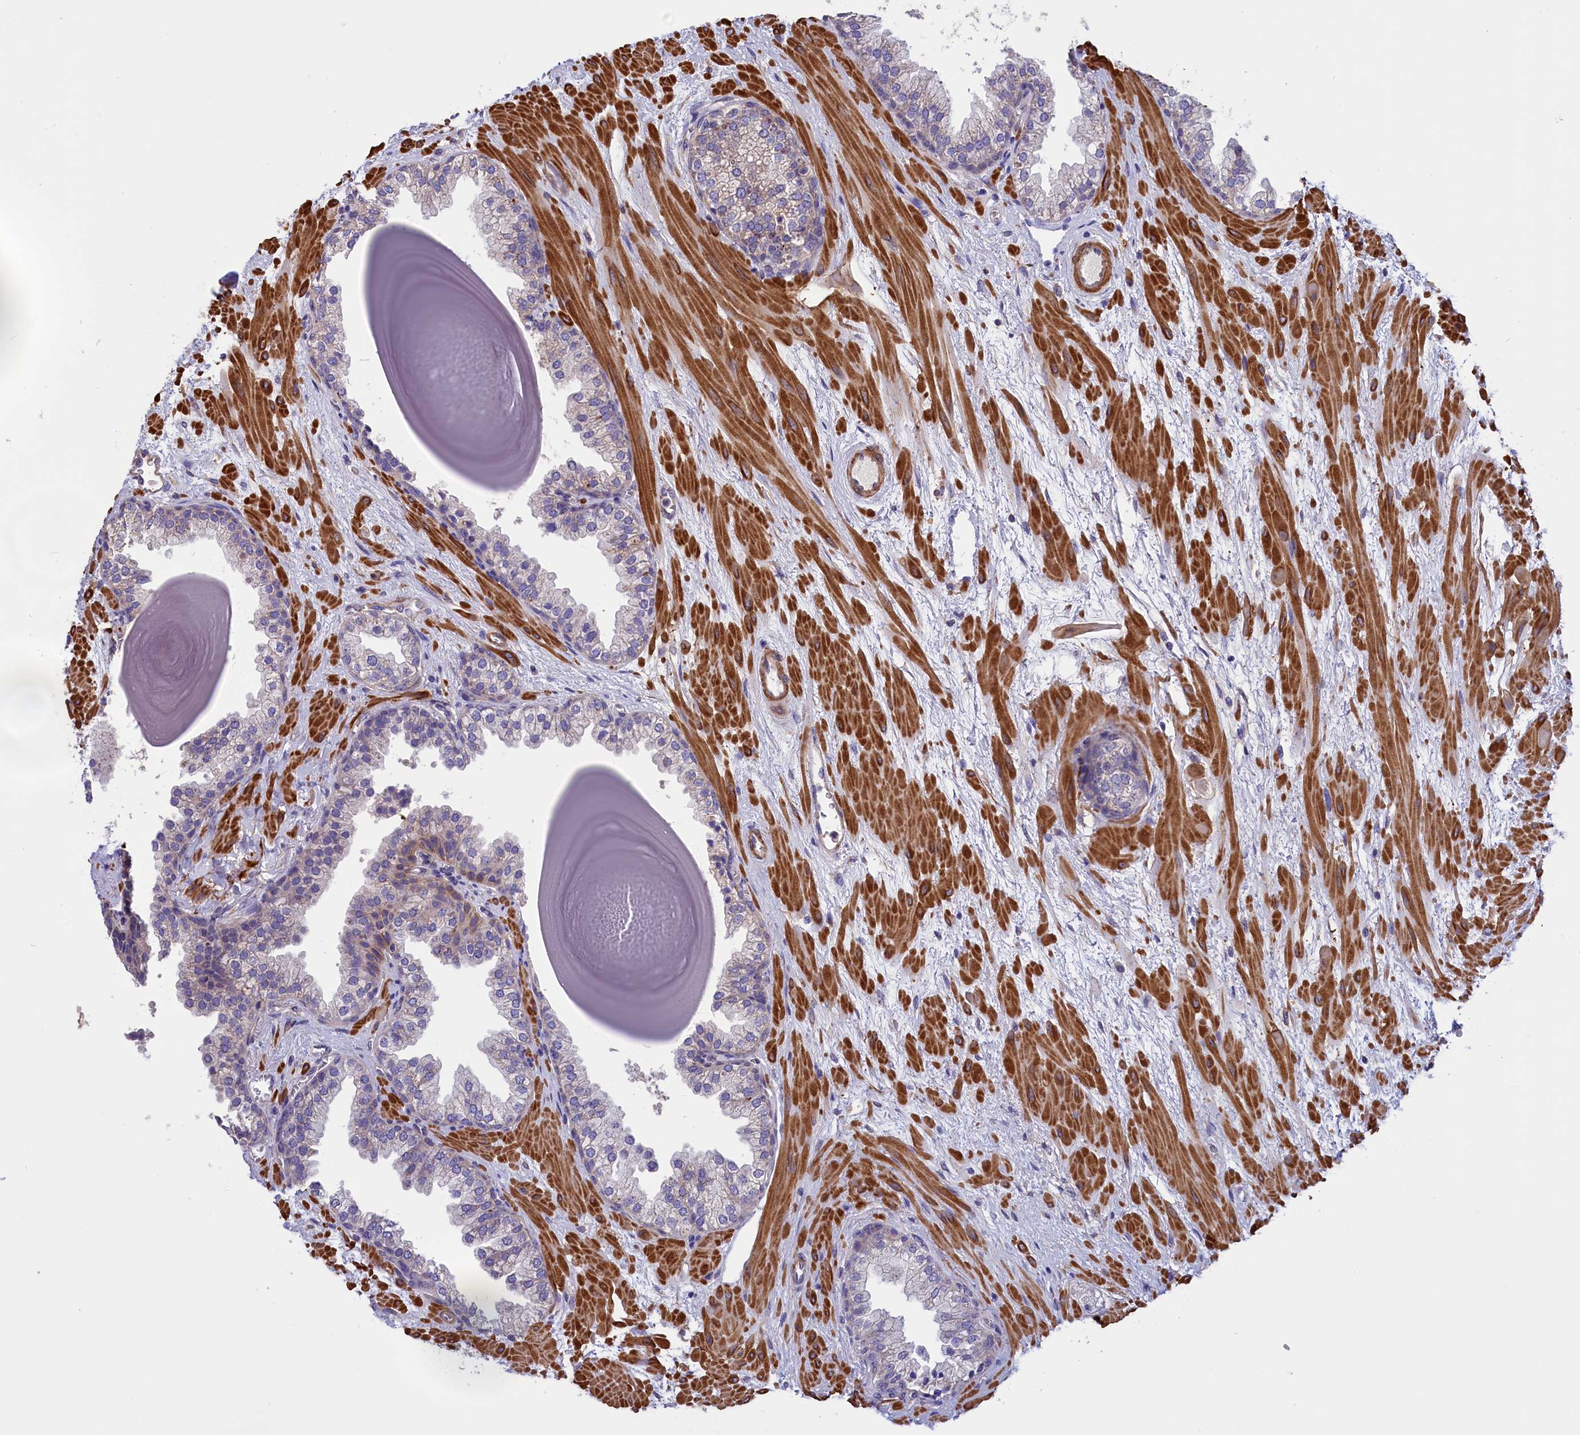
{"staining": {"intensity": "negative", "quantity": "none", "location": "none"}, "tissue": "prostate", "cell_type": "Glandular cells", "image_type": "normal", "snomed": [{"axis": "morphology", "description": "Normal tissue, NOS"}, {"axis": "topography", "description": "Prostate"}], "caption": "This is an immunohistochemistry micrograph of normal human prostate. There is no expression in glandular cells.", "gene": "AMDHD2", "patient": {"sex": "male", "age": 48}}